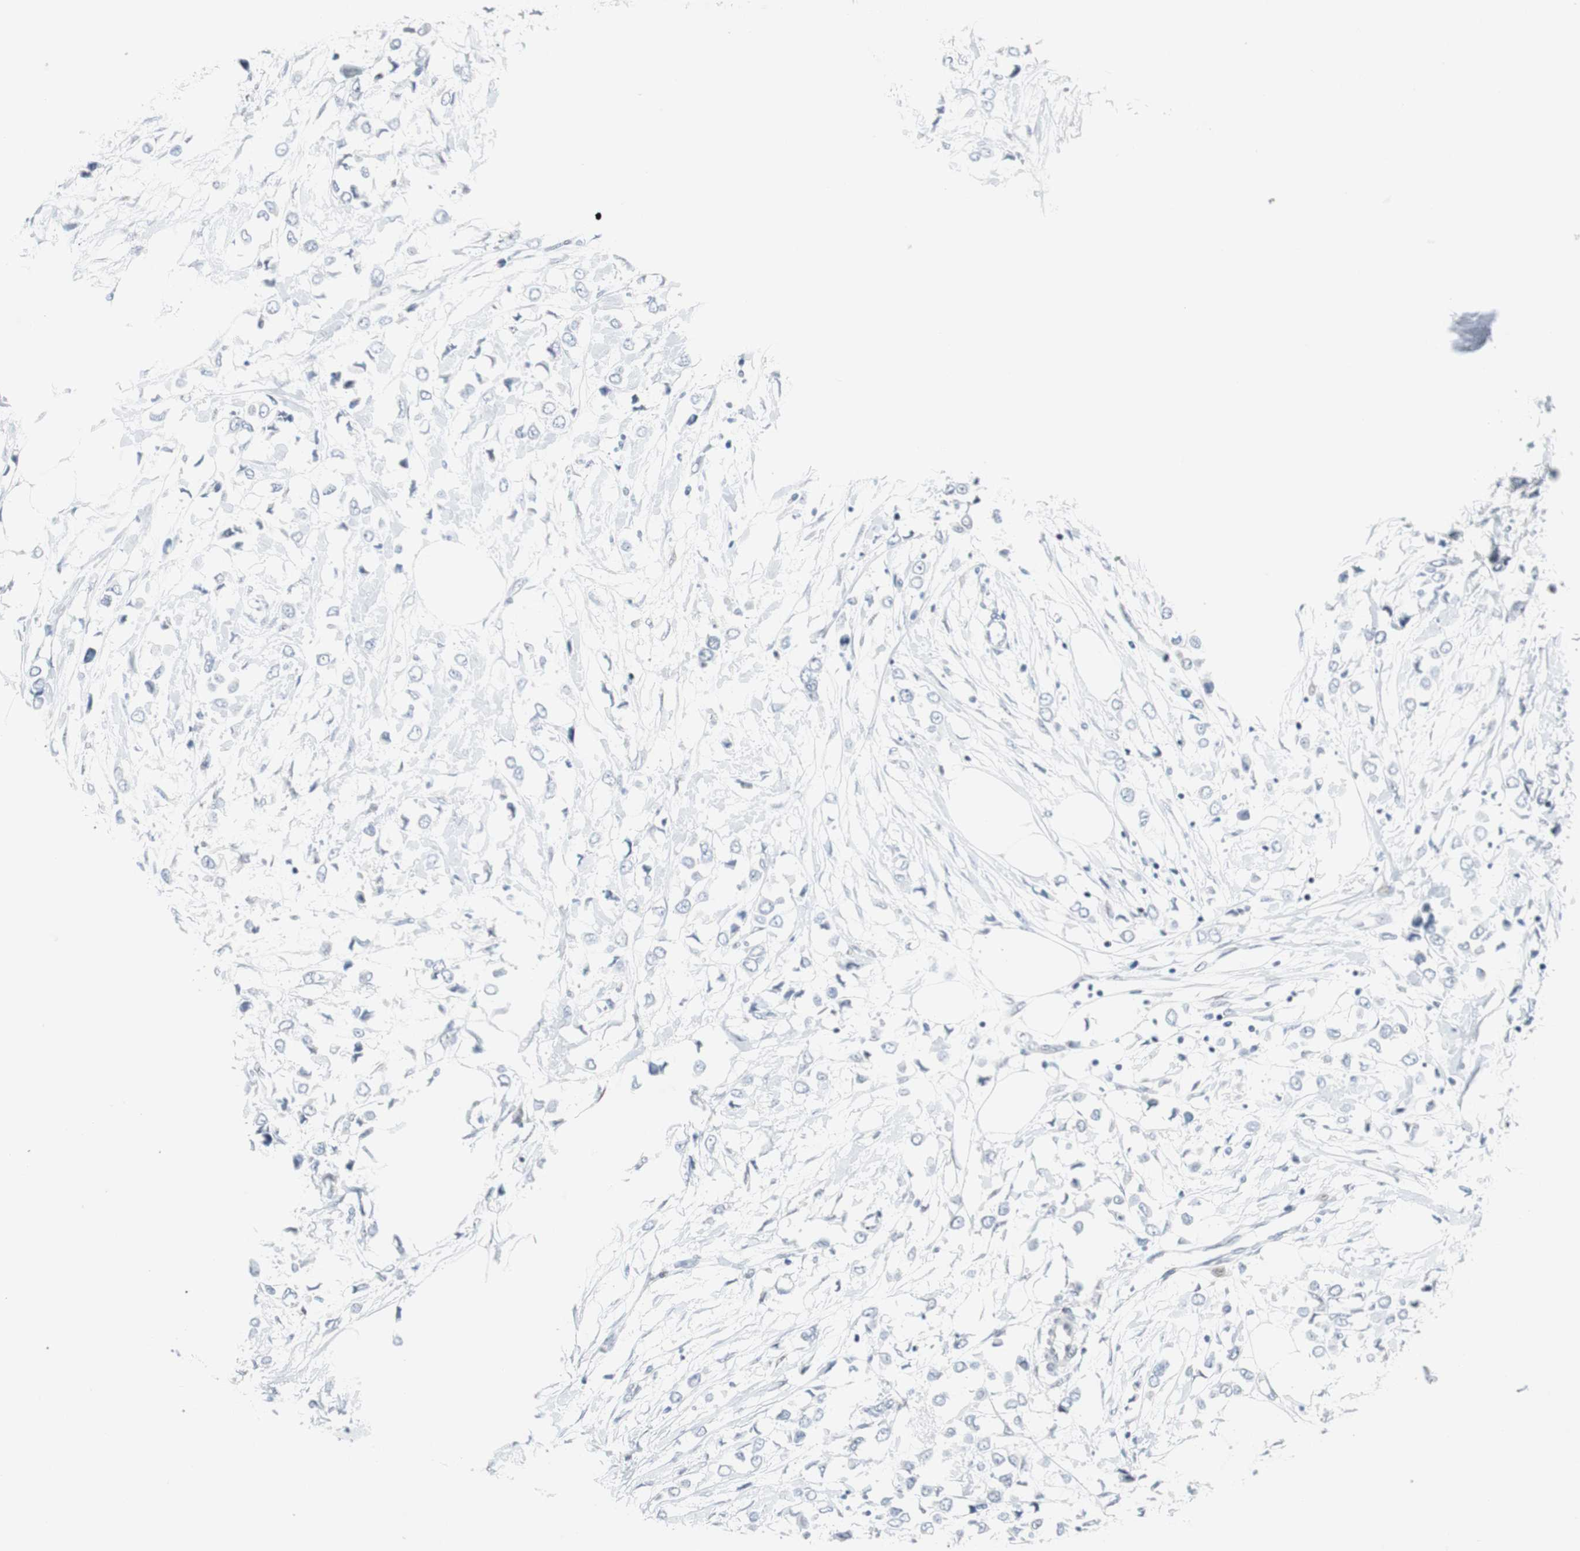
{"staining": {"intensity": "negative", "quantity": "none", "location": "none"}, "tissue": "breast cancer", "cell_type": "Tumor cells", "image_type": "cancer", "snomed": [{"axis": "morphology", "description": "Lobular carcinoma"}, {"axis": "topography", "description": "Breast"}], "caption": "DAB immunohistochemical staining of breast cancer exhibits no significant positivity in tumor cells. (IHC, brightfield microscopy, high magnification).", "gene": "MTA1", "patient": {"sex": "female", "age": 51}}